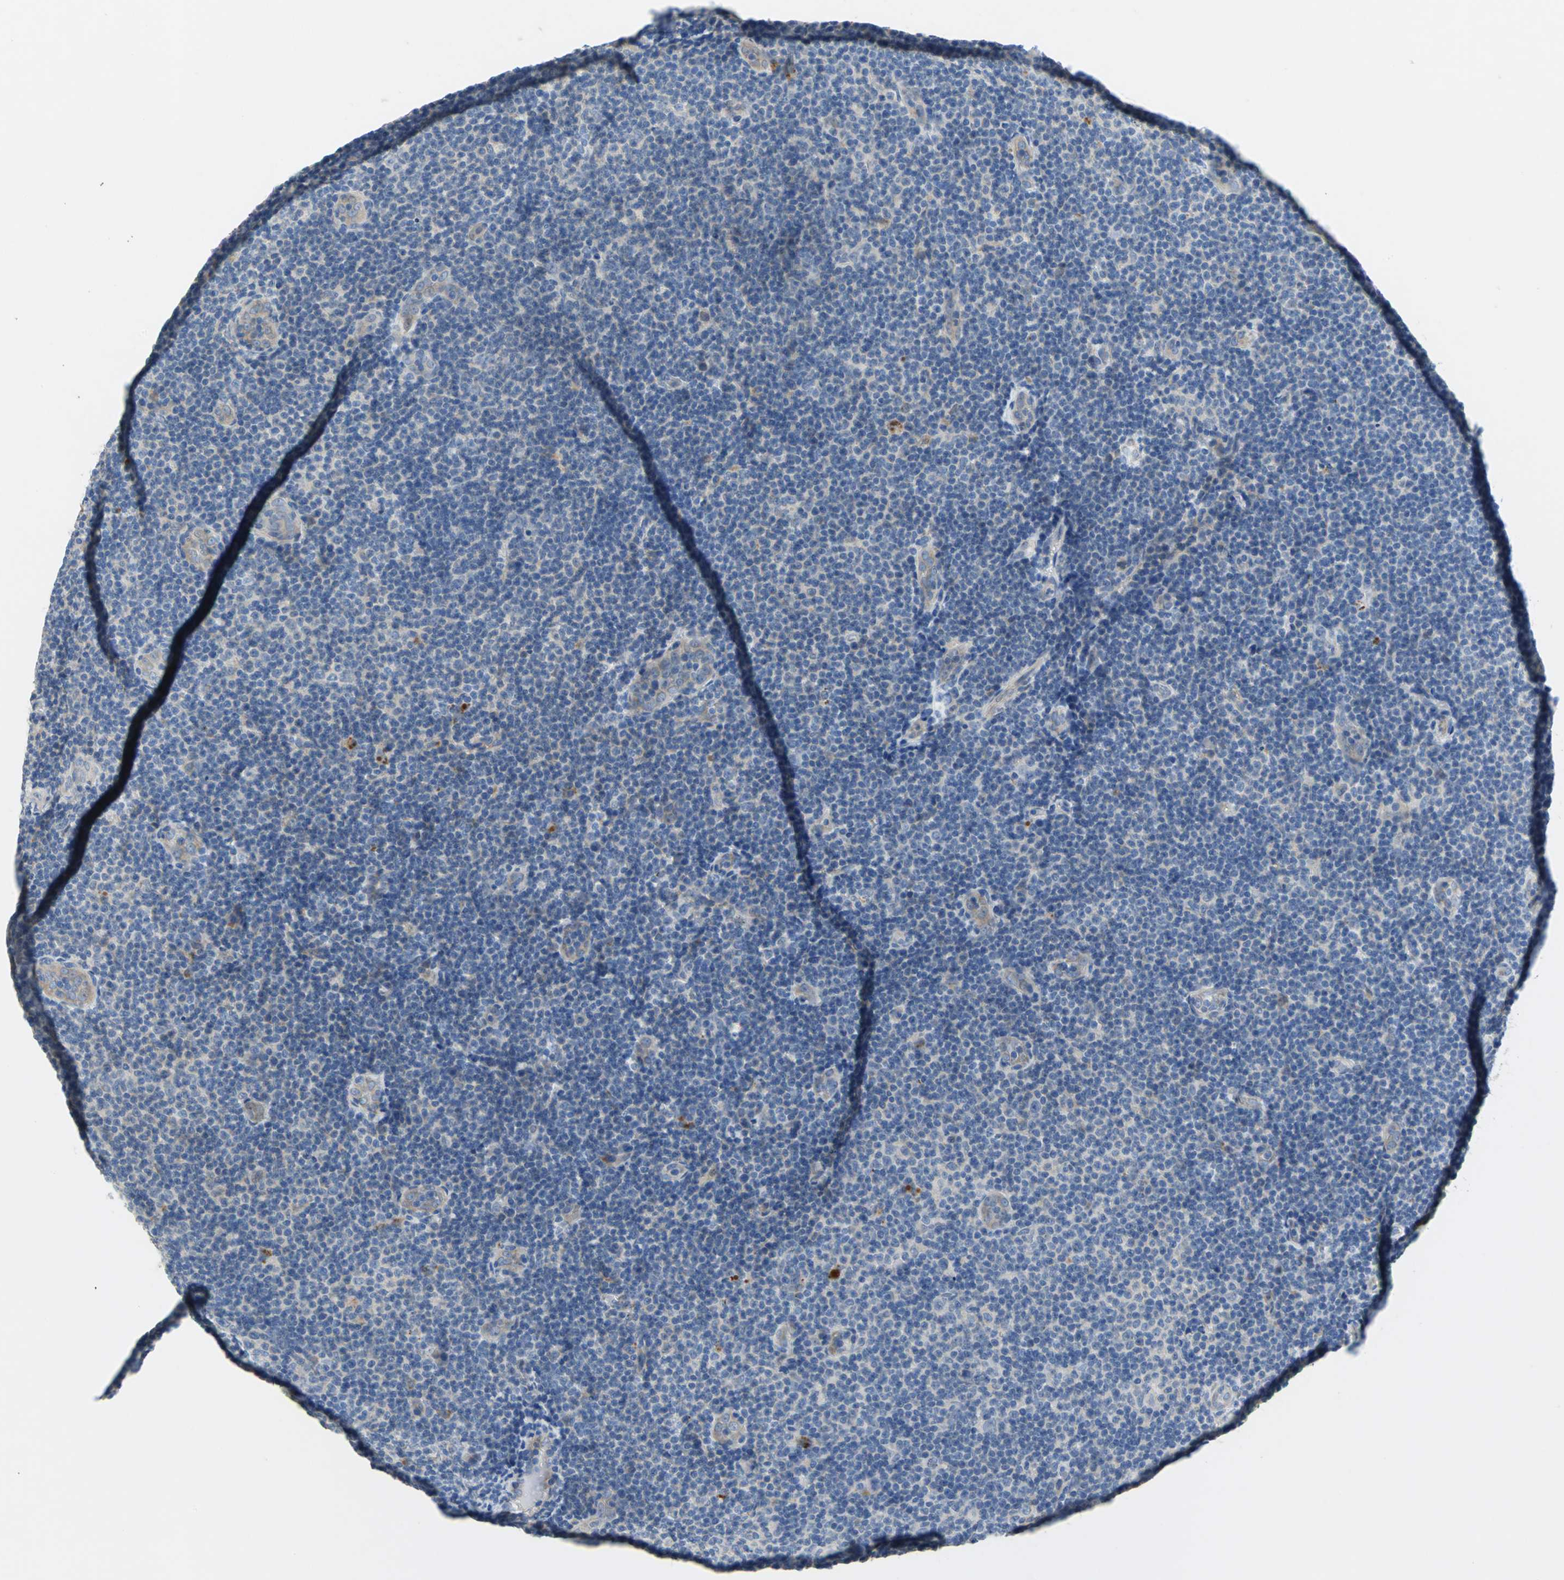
{"staining": {"intensity": "negative", "quantity": "none", "location": "none"}, "tissue": "lymphoma", "cell_type": "Tumor cells", "image_type": "cancer", "snomed": [{"axis": "morphology", "description": "Malignant lymphoma, non-Hodgkin's type, Low grade"}, {"axis": "topography", "description": "Lymph node"}], "caption": "Immunohistochemical staining of low-grade malignant lymphoma, non-Hodgkin's type displays no significant expression in tumor cells.", "gene": "IL17RB", "patient": {"sex": "male", "age": 83}}